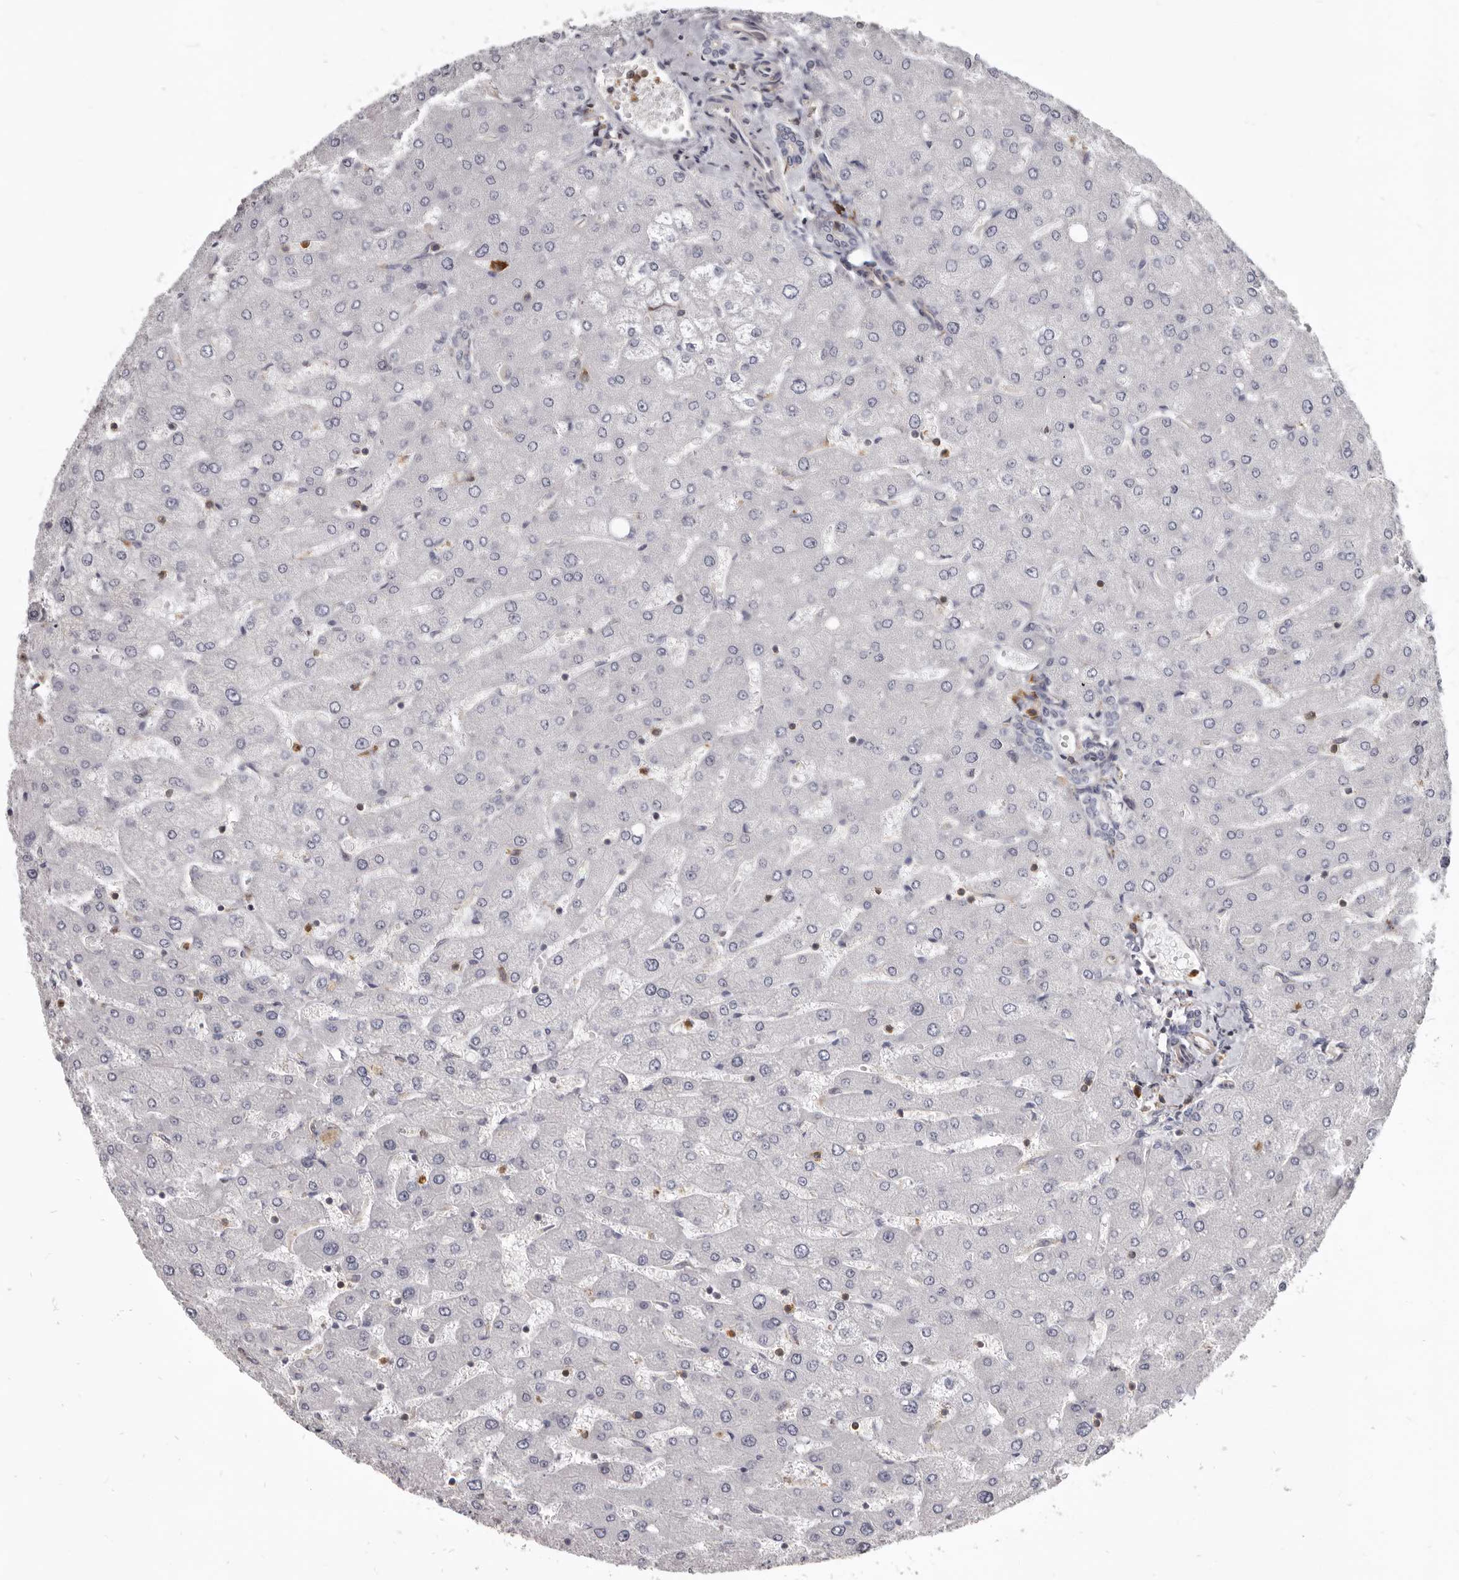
{"staining": {"intensity": "negative", "quantity": "none", "location": "none"}, "tissue": "liver", "cell_type": "Cholangiocytes", "image_type": "normal", "snomed": [{"axis": "morphology", "description": "Normal tissue, NOS"}, {"axis": "topography", "description": "Liver"}], "caption": "DAB (3,3'-diaminobenzidine) immunohistochemical staining of benign liver shows no significant positivity in cholangiocytes.", "gene": "CBL", "patient": {"sex": "male", "age": 55}}